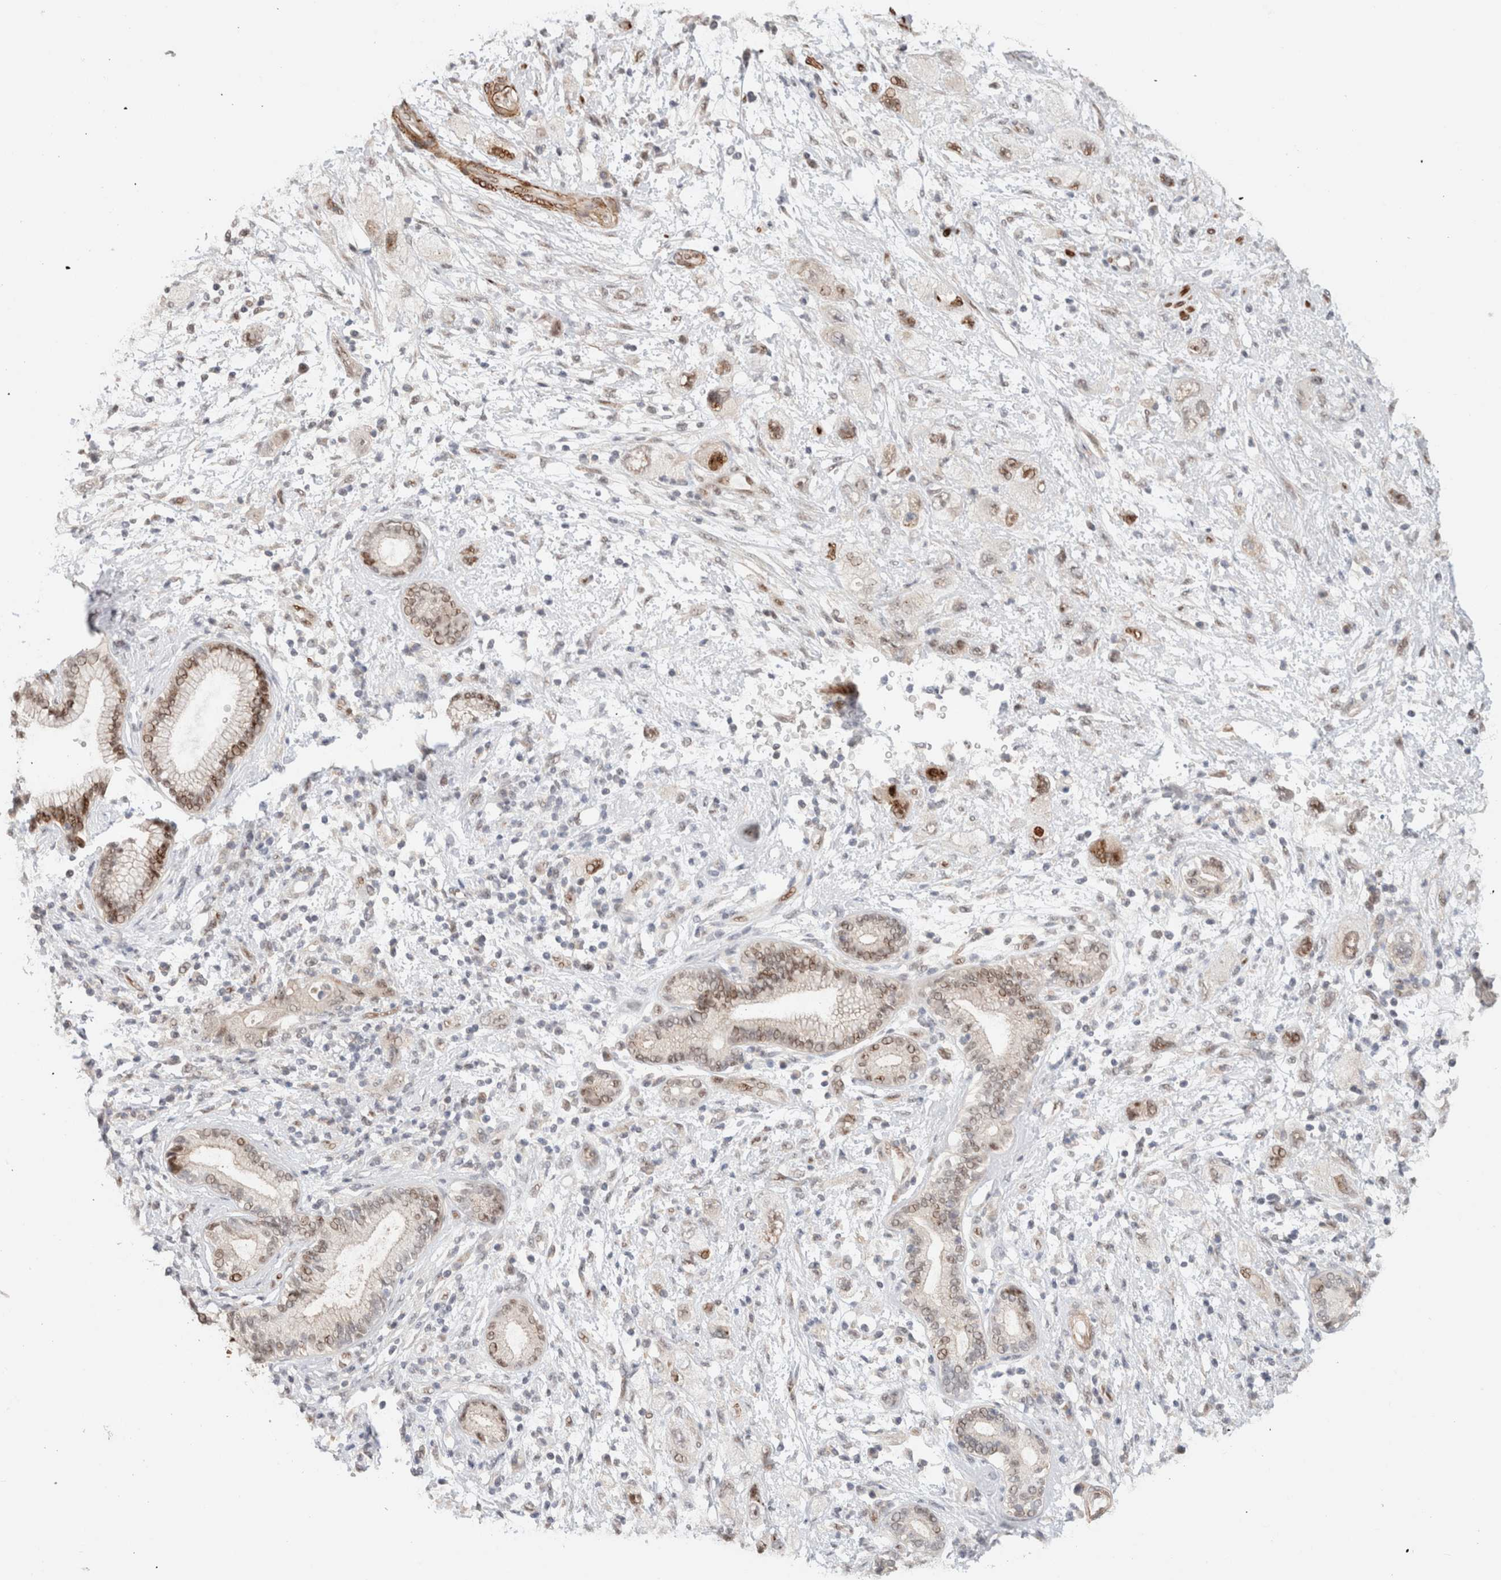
{"staining": {"intensity": "moderate", "quantity": "<25%", "location": "nuclear"}, "tissue": "pancreatic cancer", "cell_type": "Tumor cells", "image_type": "cancer", "snomed": [{"axis": "morphology", "description": "Adenocarcinoma, NOS"}, {"axis": "topography", "description": "Pancreas"}], "caption": "The immunohistochemical stain shows moderate nuclear staining in tumor cells of pancreatic adenocarcinoma tissue.", "gene": "ID3", "patient": {"sex": "female", "age": 73}}